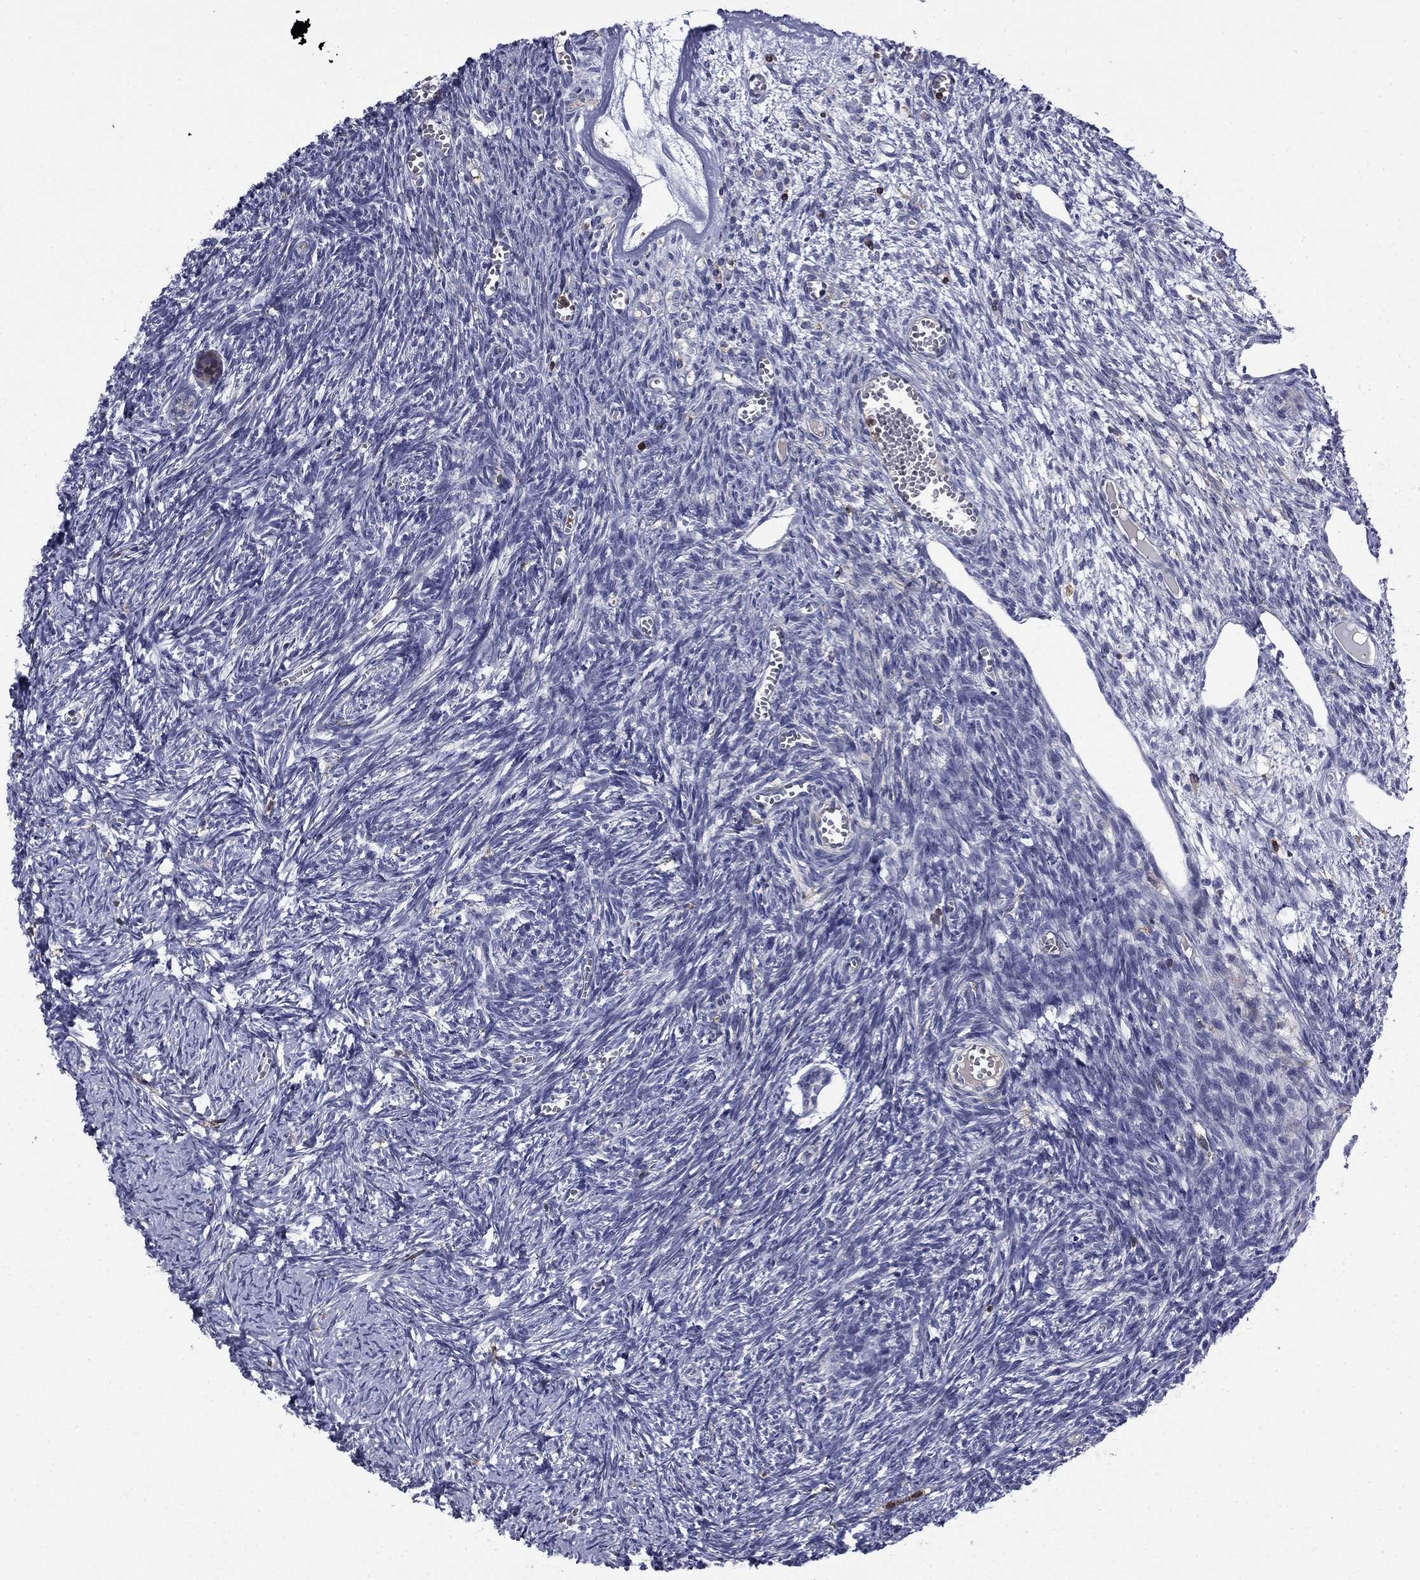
{"staining": {"intensity": "negative", "quantity": "none", "location": "none"}, "tissue": "ovary", "cell_type": "Follicle cells", "image_type": "normal", "snomed": [{"axis": "morphology", "description": "Normal tissue, NOS"}, {"axis": "topography", "description": "Ovary"}], "caption": "Immunohistochemistry (IHC) histopathology image of unremarkable ovary: ovary stained with DAB demonstrates no significant protein expression in follicle cells. The staining is performed using DAB (3,3'-diaminobenzidine) brown chromogen with nuclei counter-stained in using hematoxylin.", "gene": "ARHGAP45", "patient": {"sex": "female", "age": 43}}